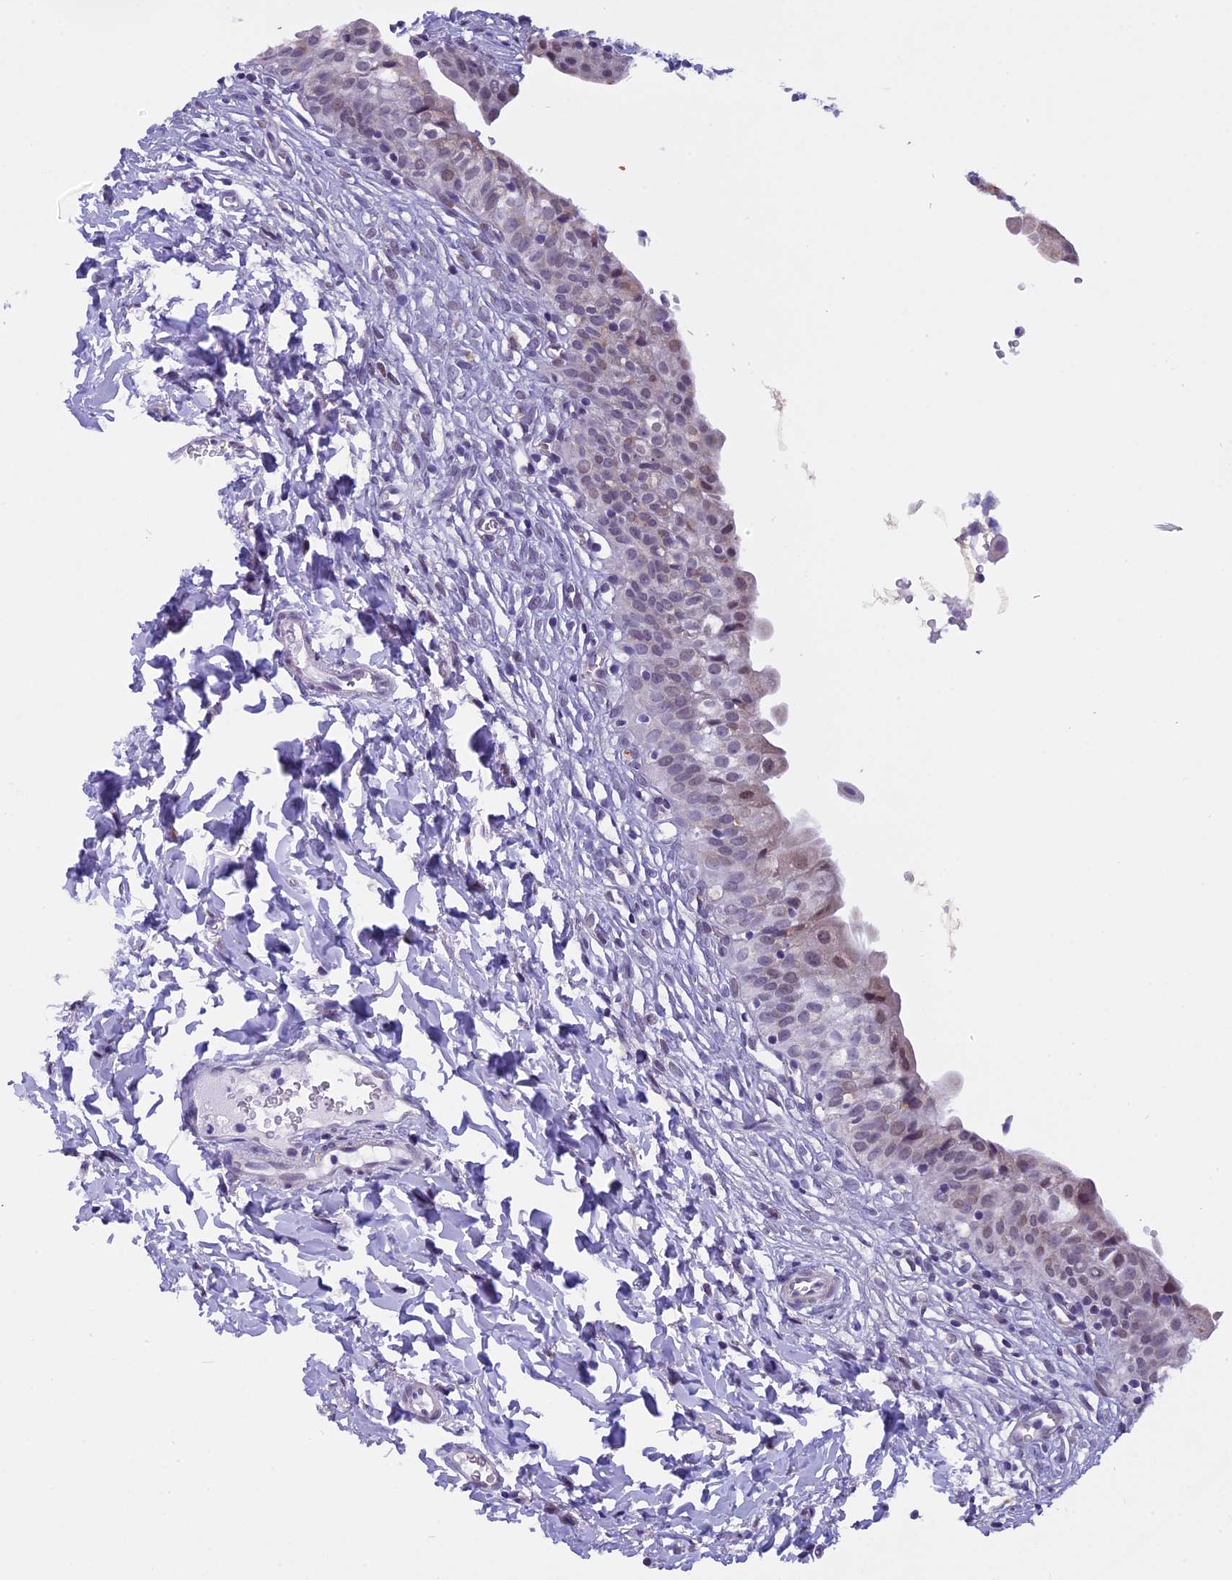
{"staining": {"intensity": "moderate", "quantity": "<25%", "location": "nuclear"}, "tissue": "urinary bladder", "cell_type": "Urothelial cells", "image_type": "normal", "snomed": [{"axis": "morphology", "description": "Normal tissue, NOS"}, {"axis": "topography", "description": "Urinary bladder"}], "caption": "A brown stain labels moderate nuclear expression of a protein in urothelial cells of normal human urinary bladder.", "gene": "ZNF317", "patient": {"sex": "male", "age": 55}}